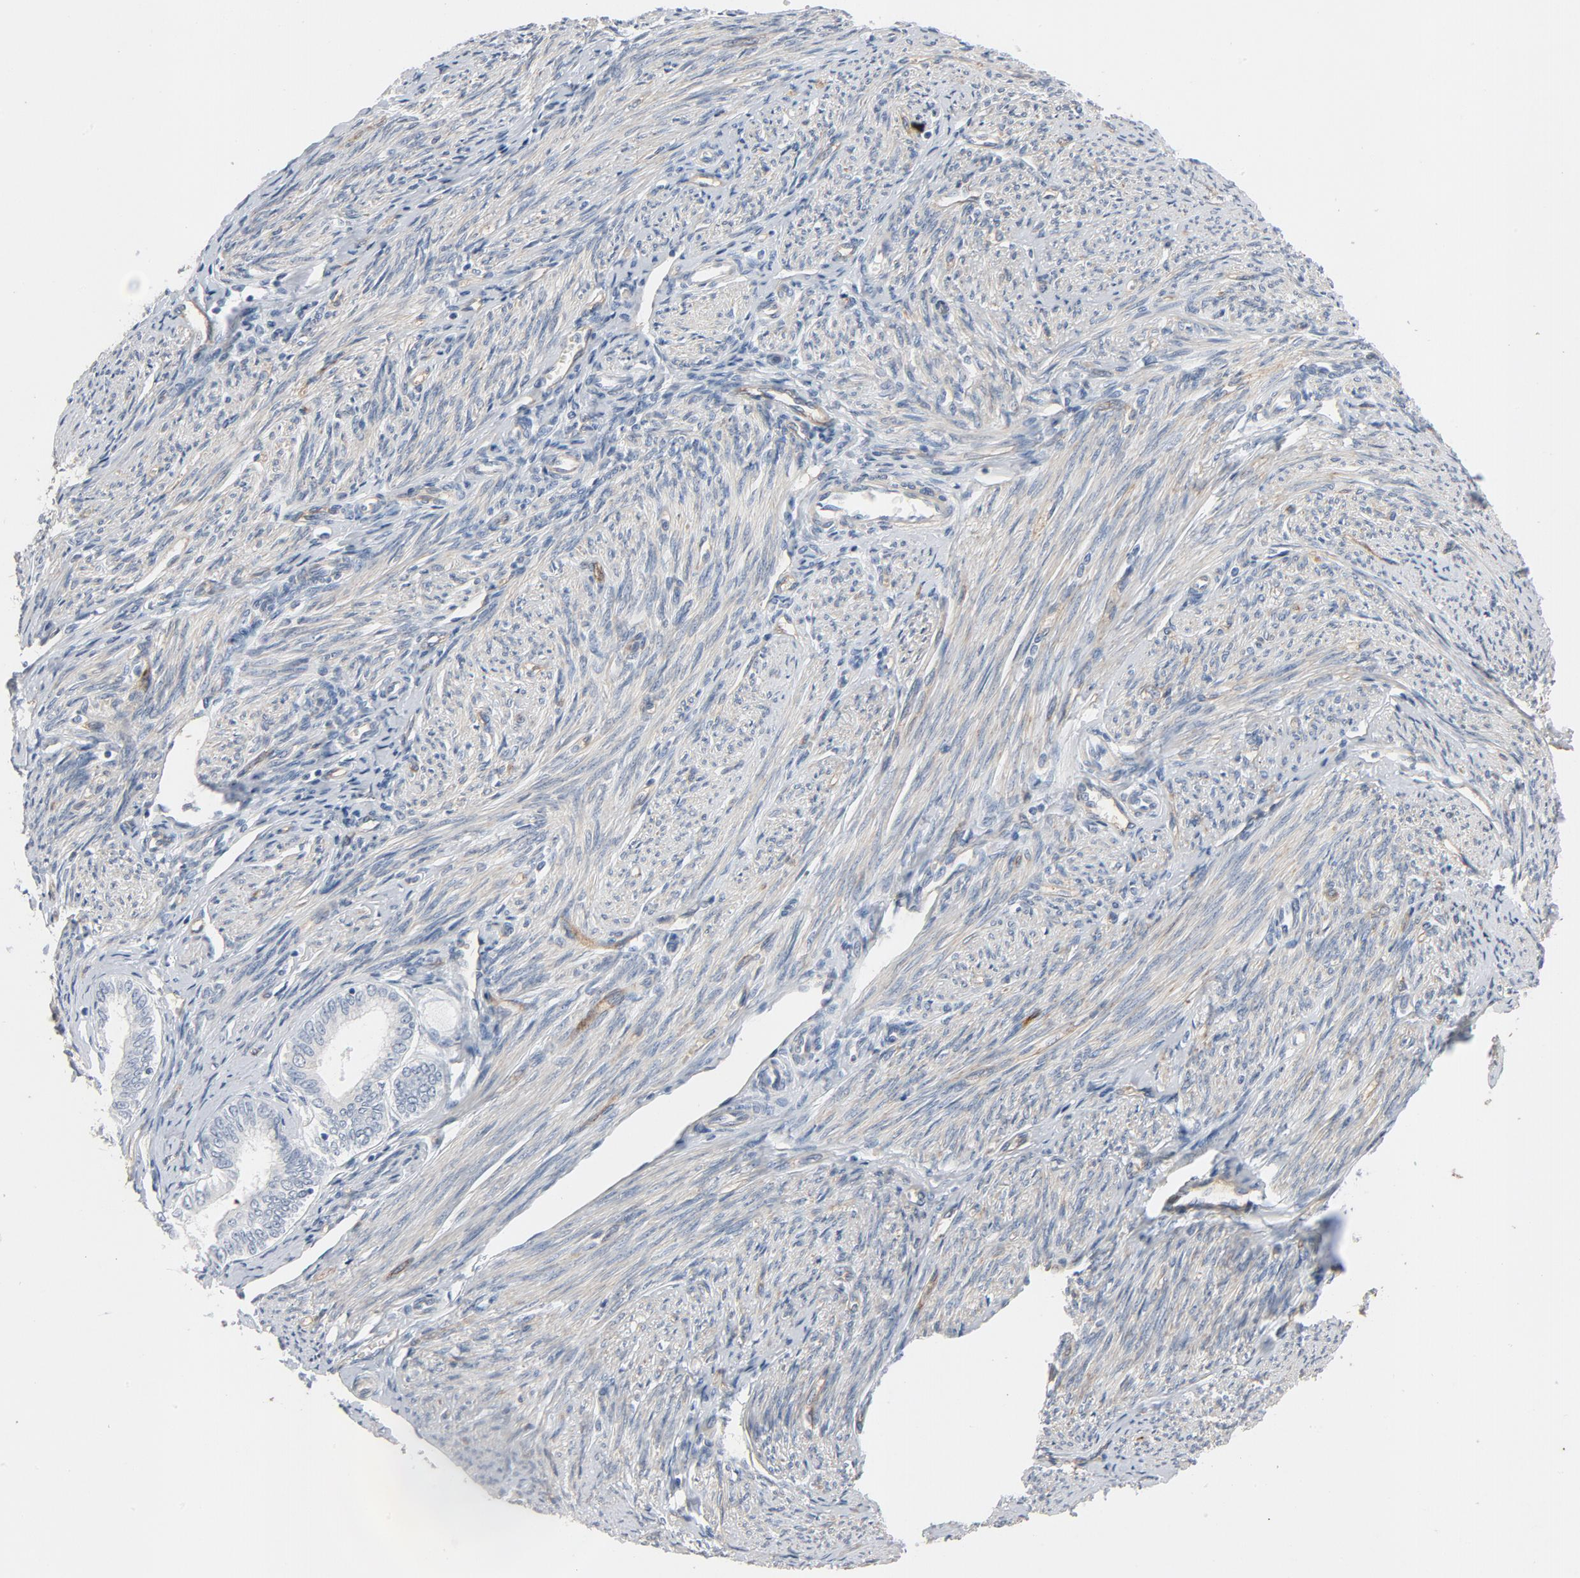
{"staining": {"intensity": "negative", "quantity": "none", "location": "none"}, "tissue": "endometrial cancer", "cell_type": "Tumor cells", "image_type": "cancer", "snomed": [{"axis": "morphology", "description": "Adenocarcinoma, NOS"}, {"axis": "topography", "description": "Endometrium"}], "caption": "Tumor cells show no significant protein staining in endometrial cancer.", "gene": "KDR", "patient": {"sex": "female", "age": 75}}